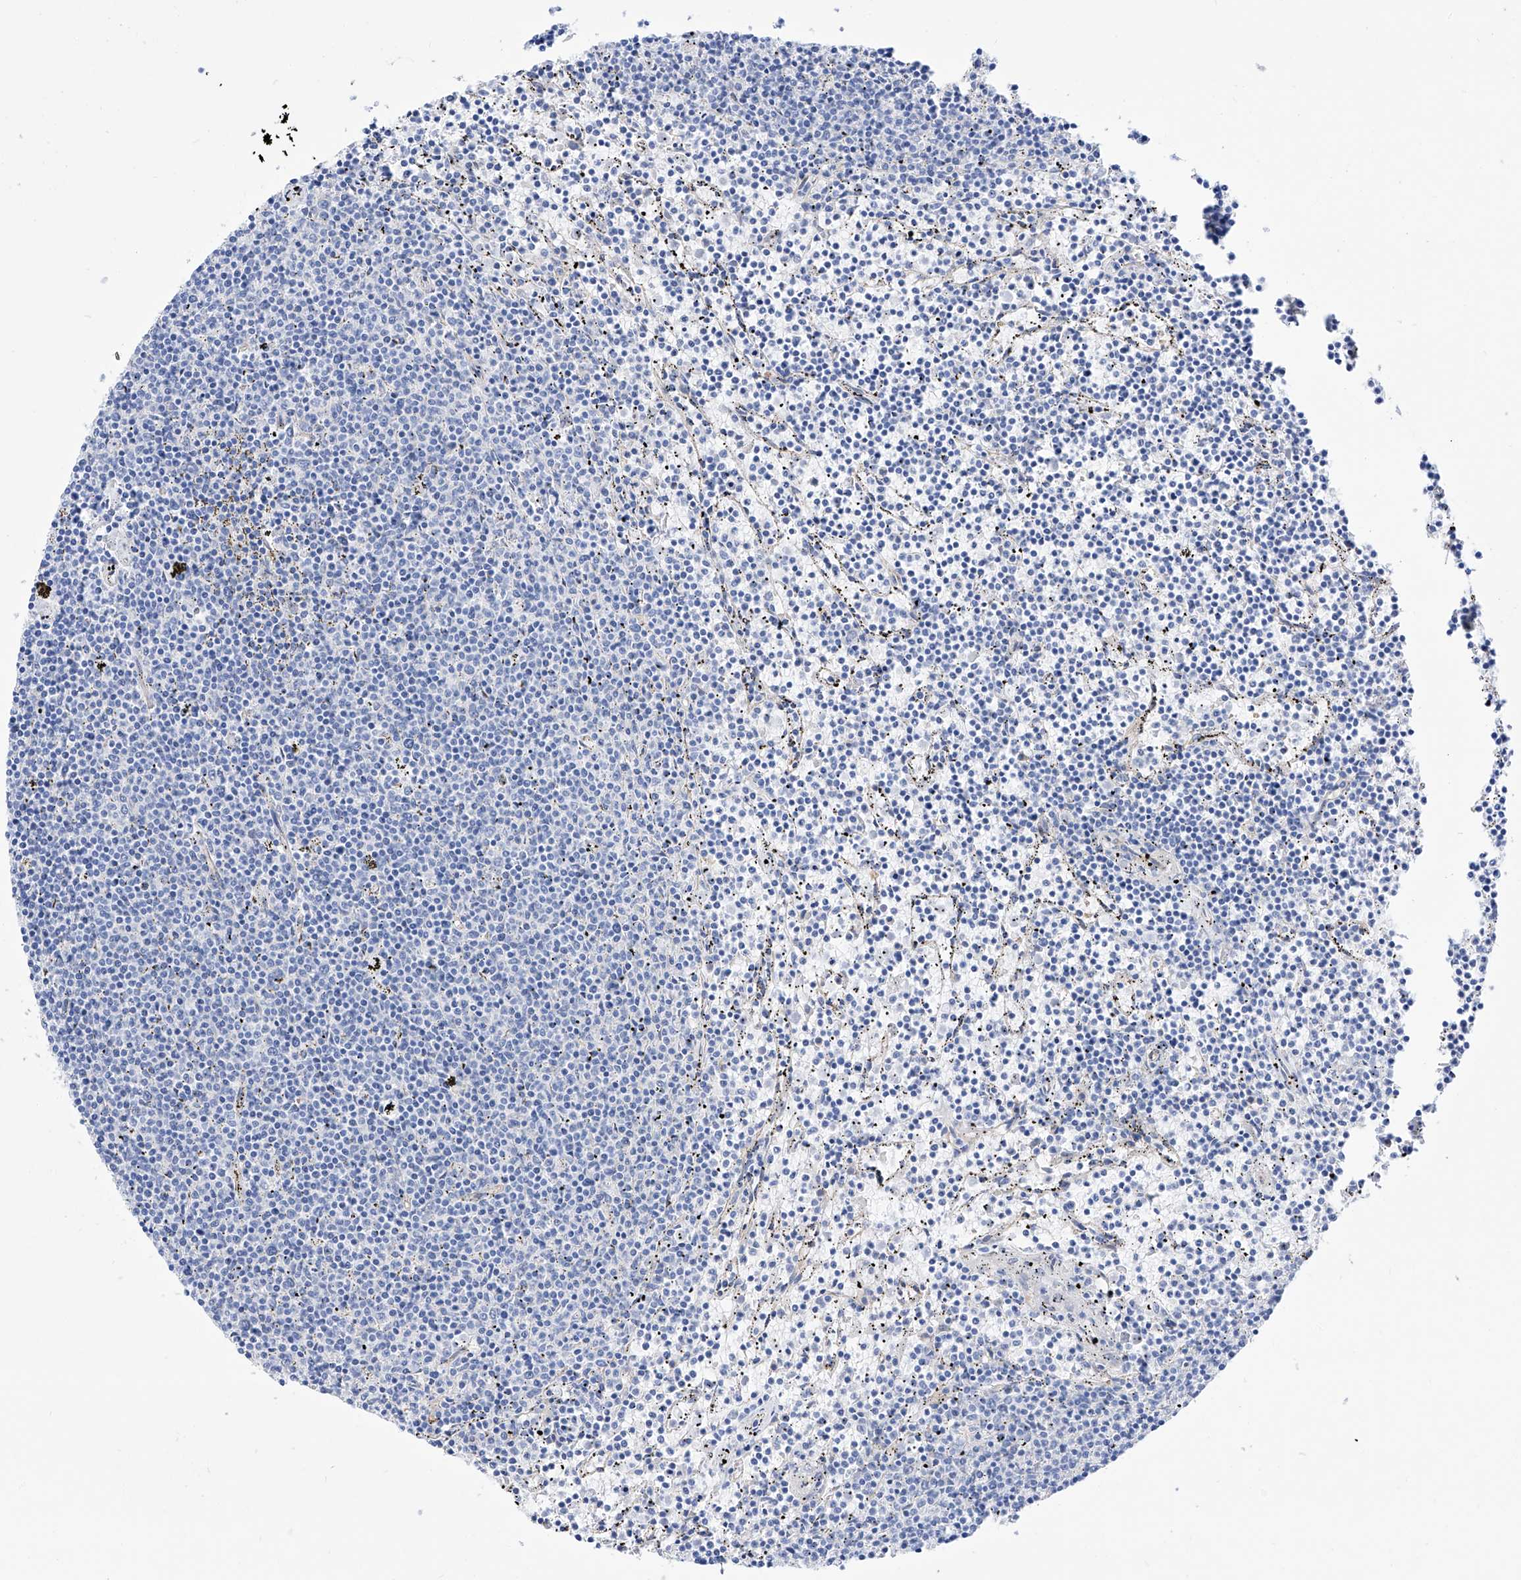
{"staining": {"intensity": "negative", "quantity": "none", "location": "none"}, "tissue": "lymphoma", "cell_type": "Tumor cells", "image_type": "cancer", "snomed": [{"axis": "morphology", "description": "Malignant lymphoma, non-Hodgkin's type, Low grade"}, {"axis": "topography", "description": "Spleen"}], "caption": "Immunohistochemistry of human low-grade malignant lymphoma, non-Hodgkin's type exhibits no expression in tumor cells.", "gene": "ZNF653", "patient": {"sex": "female", "age": 50}}